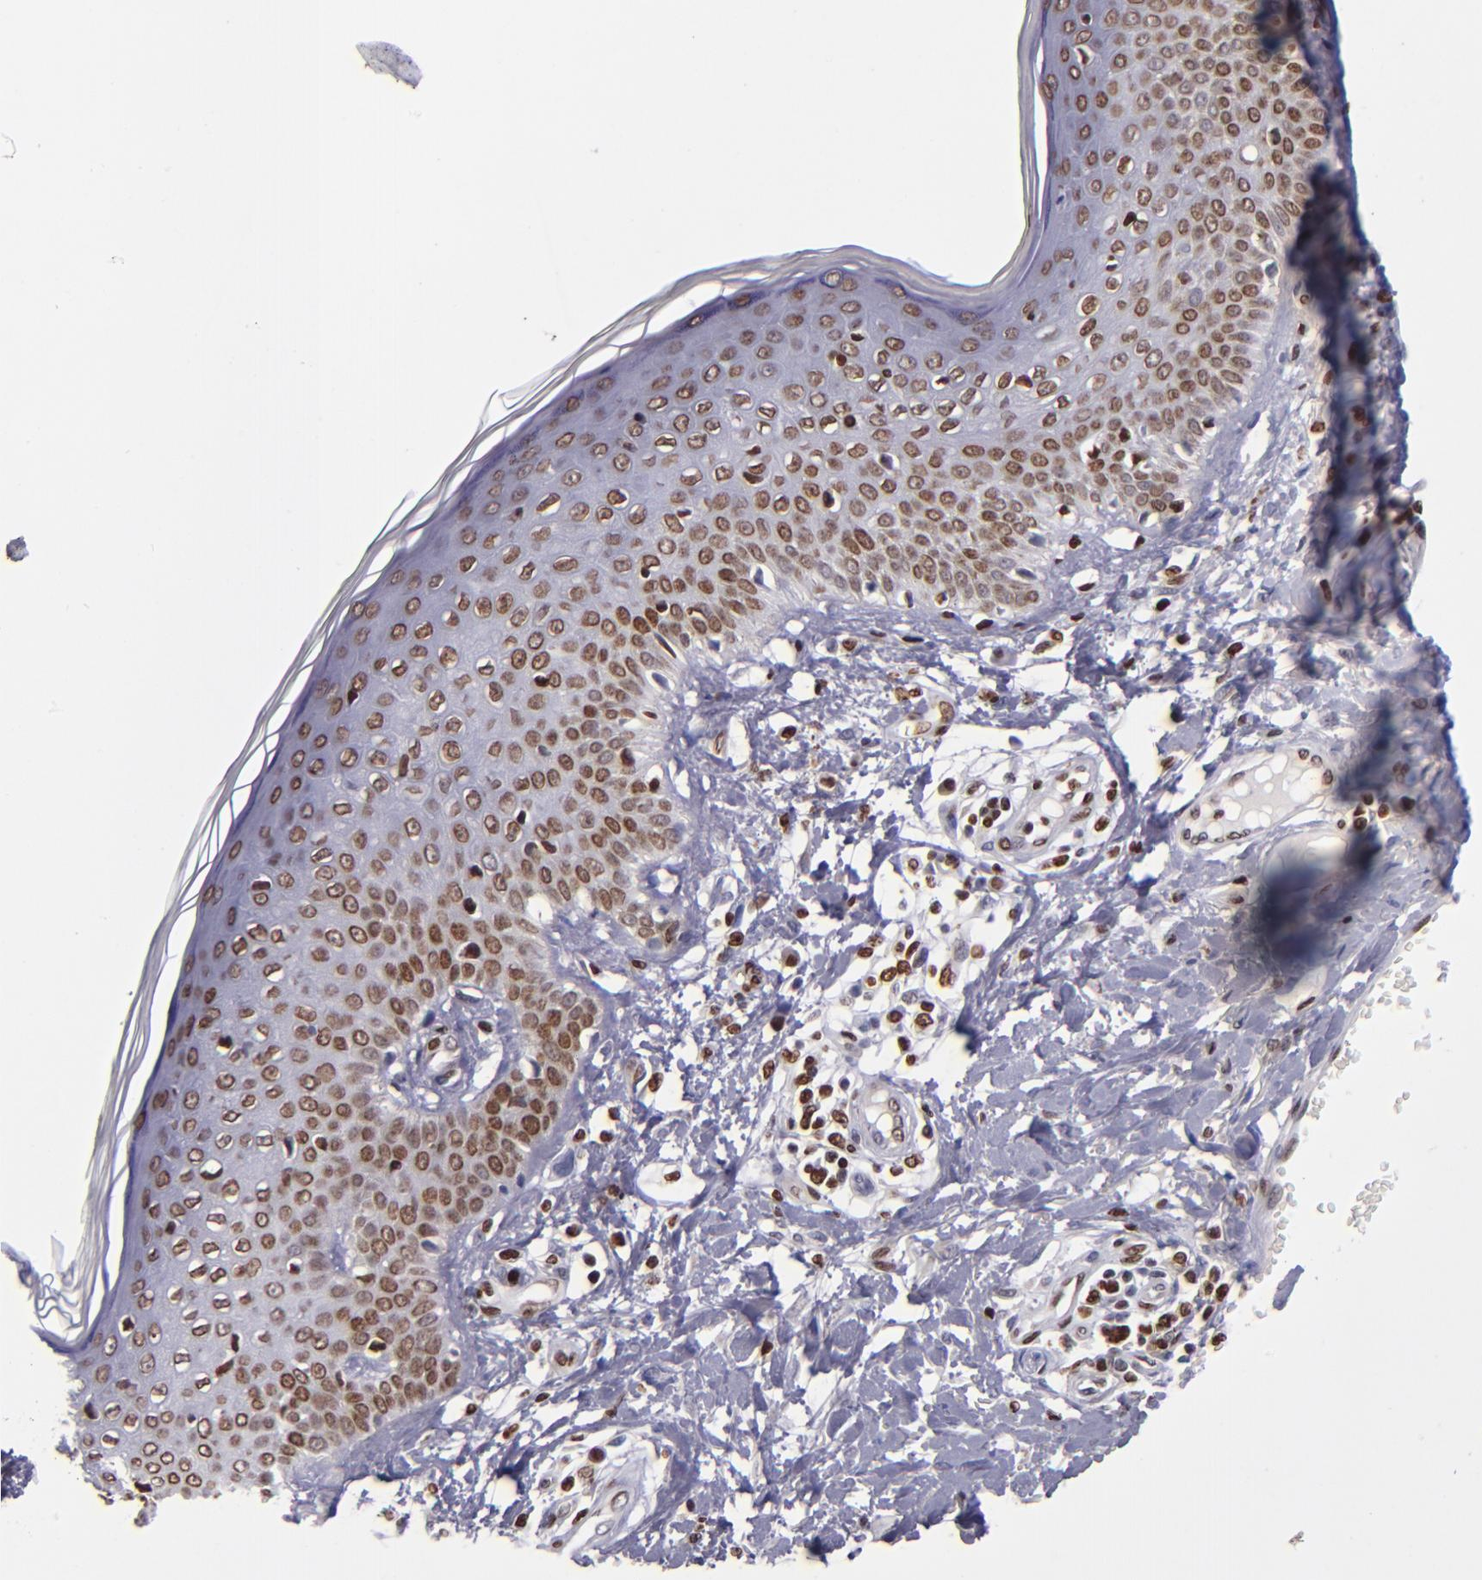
{"staining": {"intensity": "moderate", "quantity": ">75%", "location": "nuclear"}, "tissue": "skin cancer", "cell_type": "Tumor cells", "image_type": "cancer", "snomed": [{"axis": "morphology", "description": "Squamous cell carcinoma, NOS"}, {"axis": "topography", "description": "Skin"}], "caption": "About >75% of tumor cells in skin cancer display moderate nuclear protein expression as visualized by brown immunohistochemical staining.", "gene": "CDKL5", "patient": {"sex": "female", "age": 59}}